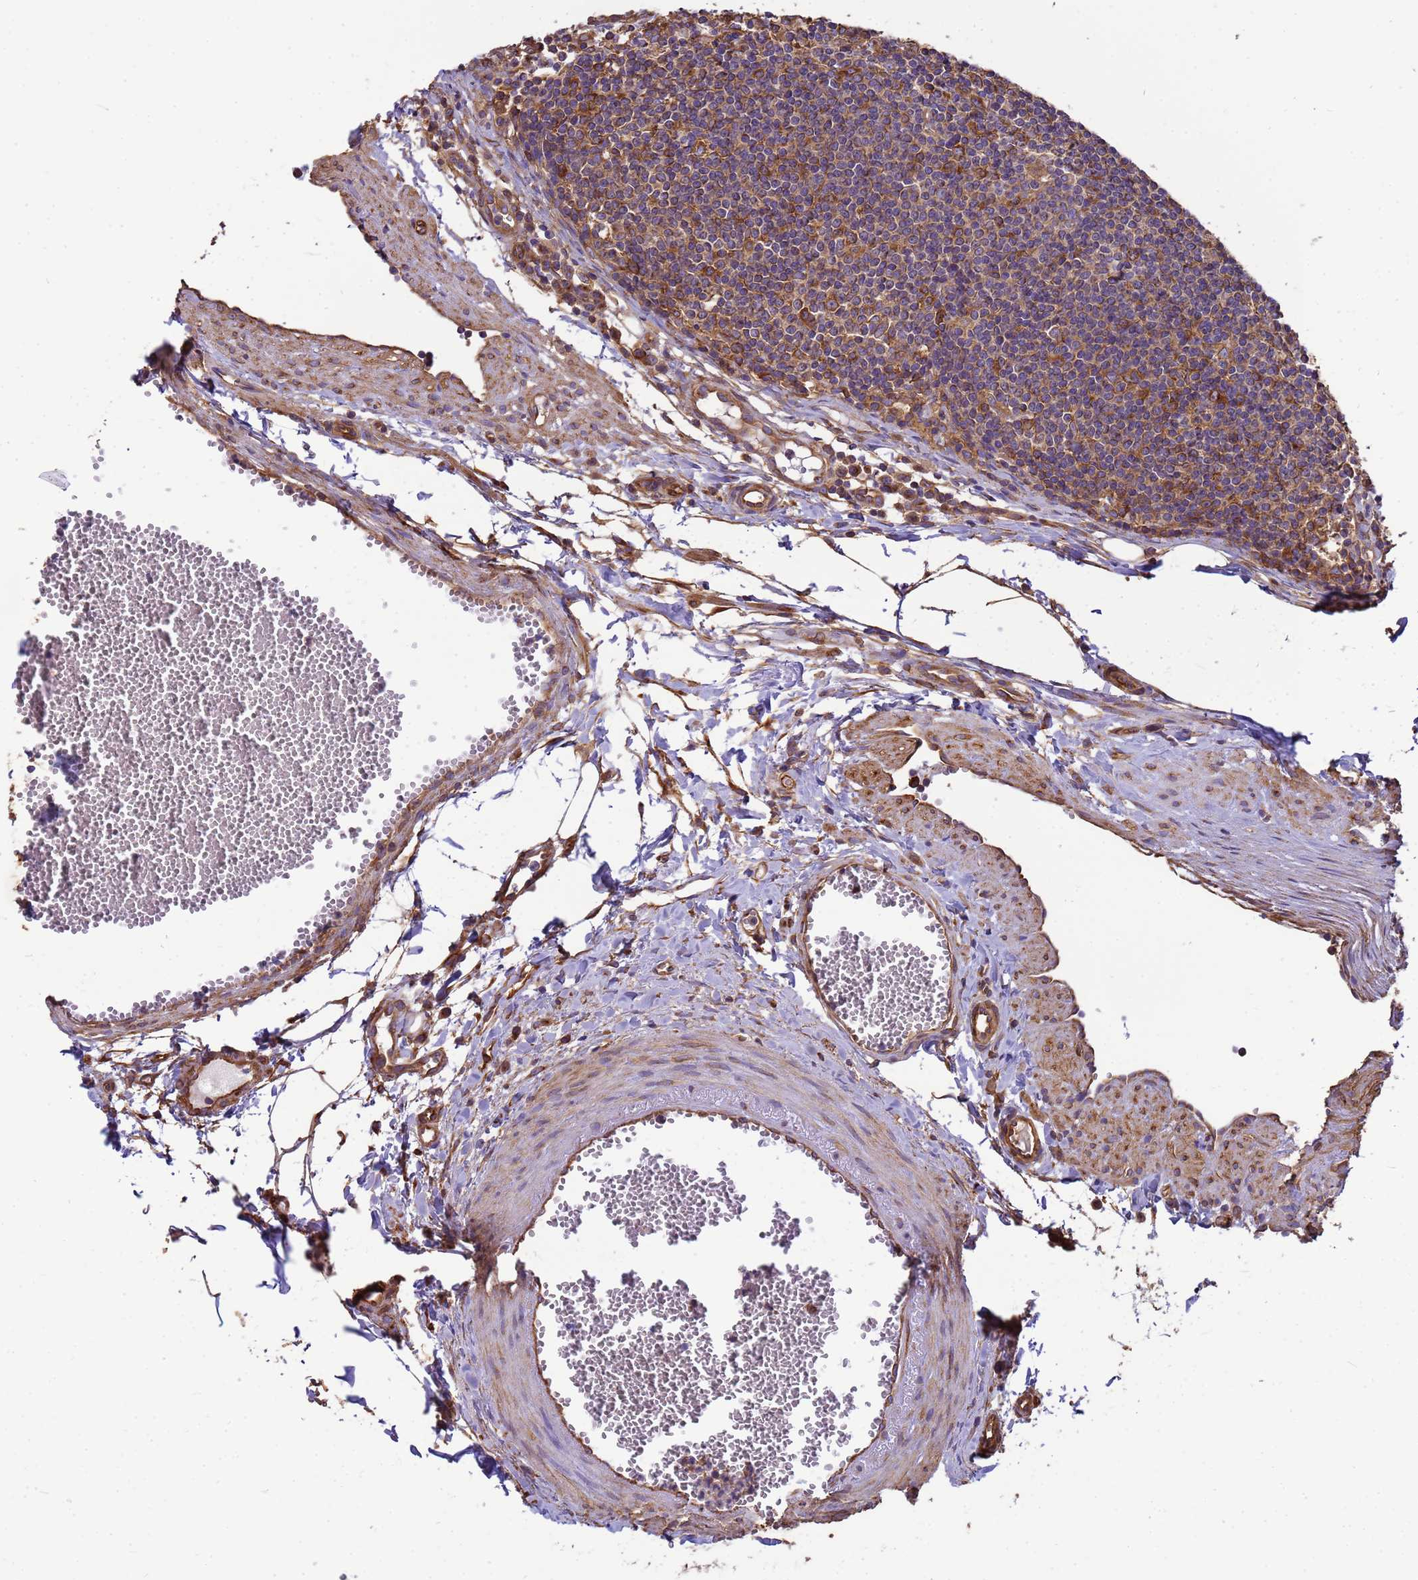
{"staining": {"intensity": "strong", "quantity": ">75%", "location": "cytoplasmic/membranous"}, "tissue": "lymph node", "cell_type": "Germinal center cells", "image_type": "normal", "snomed": [{"axis": "morphology", "description": "Normal tissue, NOS"}, {"axis": "topography", "description": "Lymph node"}], "caption": "Protein staining of unremarkable lymph node reveals strong cytoplasmic/membranous expression in approximately >75% of germinal center cells. (IHC, brightfield microscopy, high magnification).", "gene": "ENSG00000198211", "patient": {"sex": "female", "age": 27}}